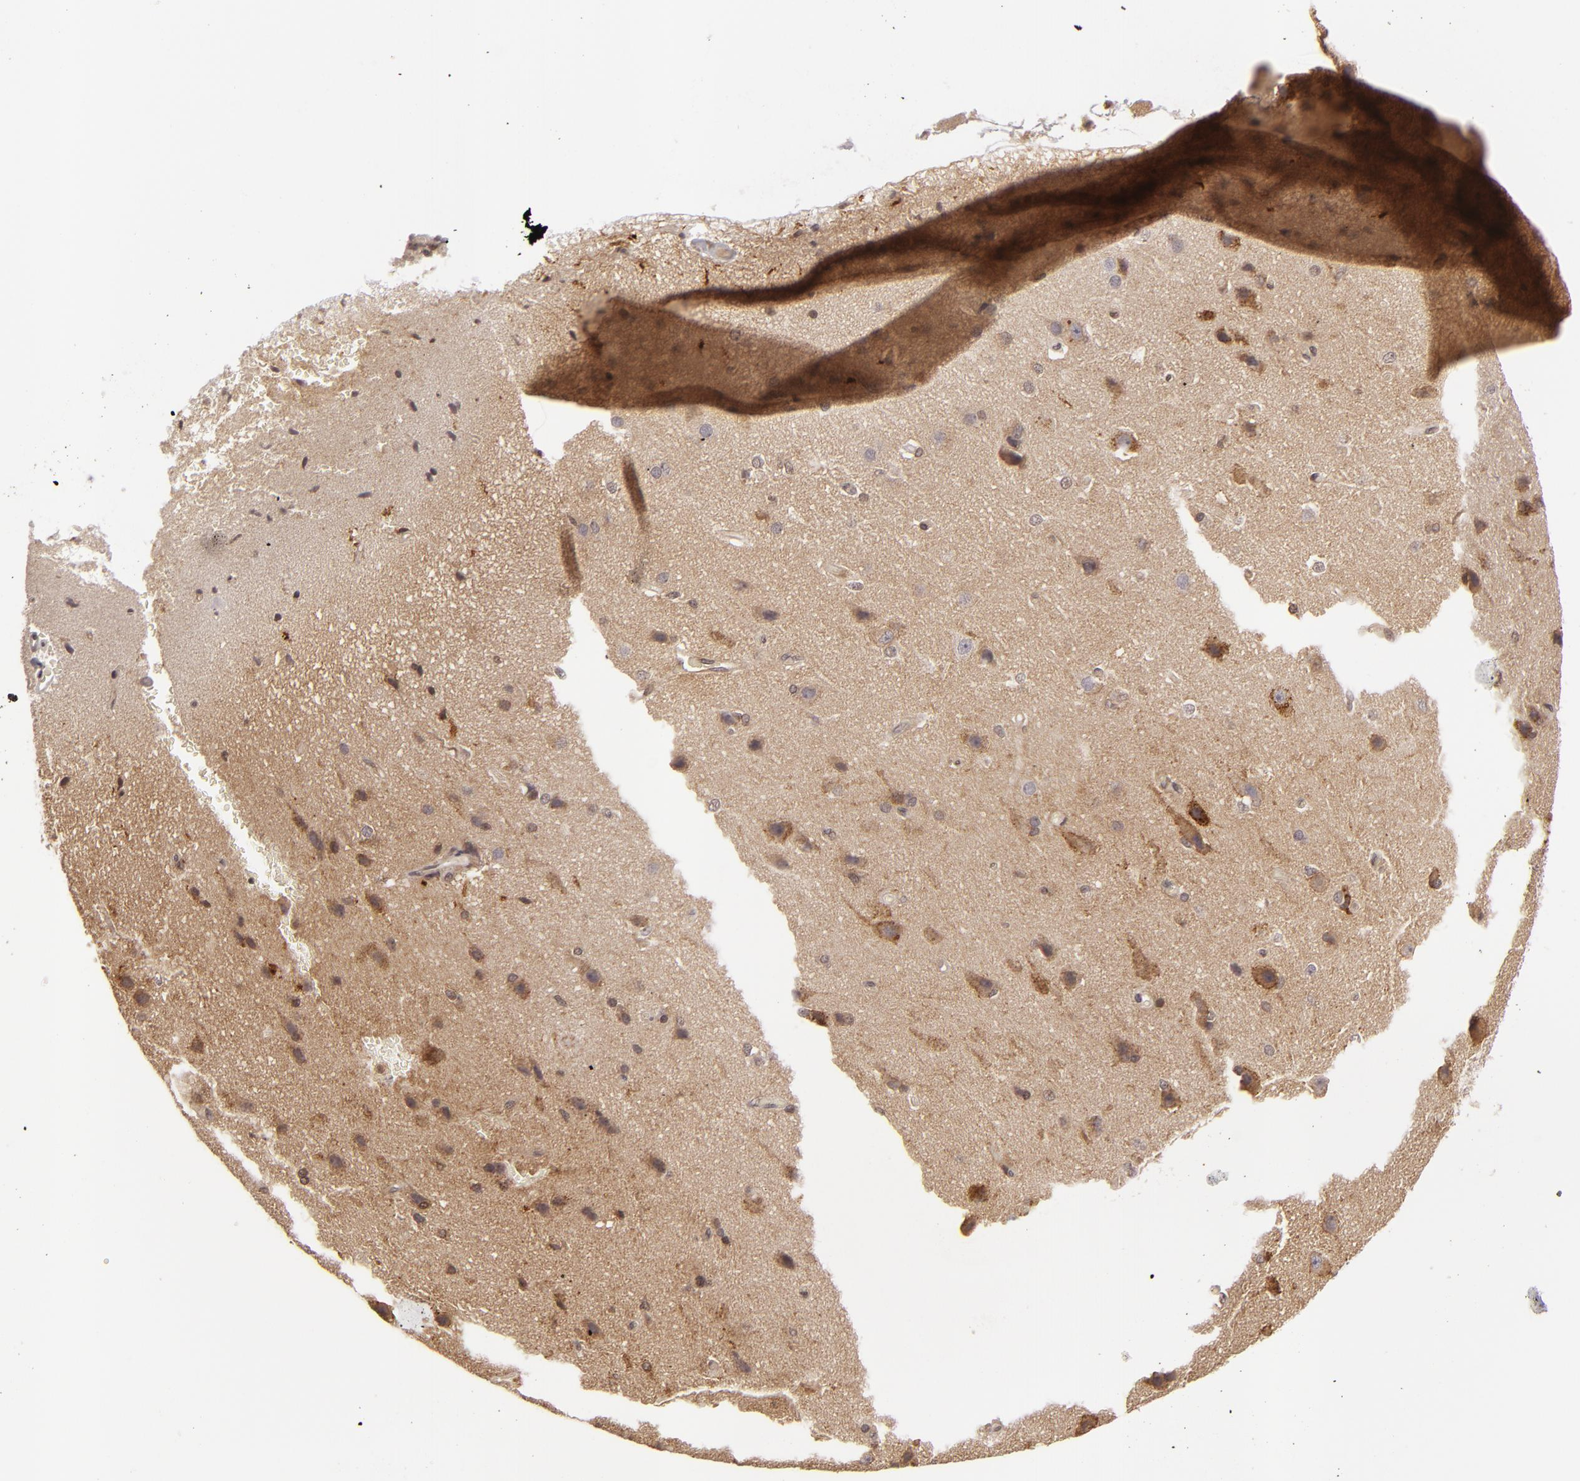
{"staining": {"intensity": "weak", "quantity": "25%-75%", "location": "cytoplasmic/membranous,nuclear"}, "tissue": "cerebral cortex", "cell_type": "Endothelial cells", "image_type": "normal", "snomed": [{"axis": "morphology", "description": "Normal tissue, NOS"}, {"axis": "morphology", "description": "Glioma, malignant, High grade"}, {"axis": "topography", "description": "Cerebral cortex"}], "caption": "Cerebral cortex was stained to show a protein in brown. There is low levels of weak cytoplasmic/membranous,nuclear expression in about 25%-75% of endothelial cells. The staining was performed using DAB (3,3'-diaminobenzidine) to visualize the protein expression in brown, while the nuclei were stained in blue with hematoxylin (Magnification: 20x).", "gene": "ZBTB33", "patient": {"sex": "male", "age": 77}}